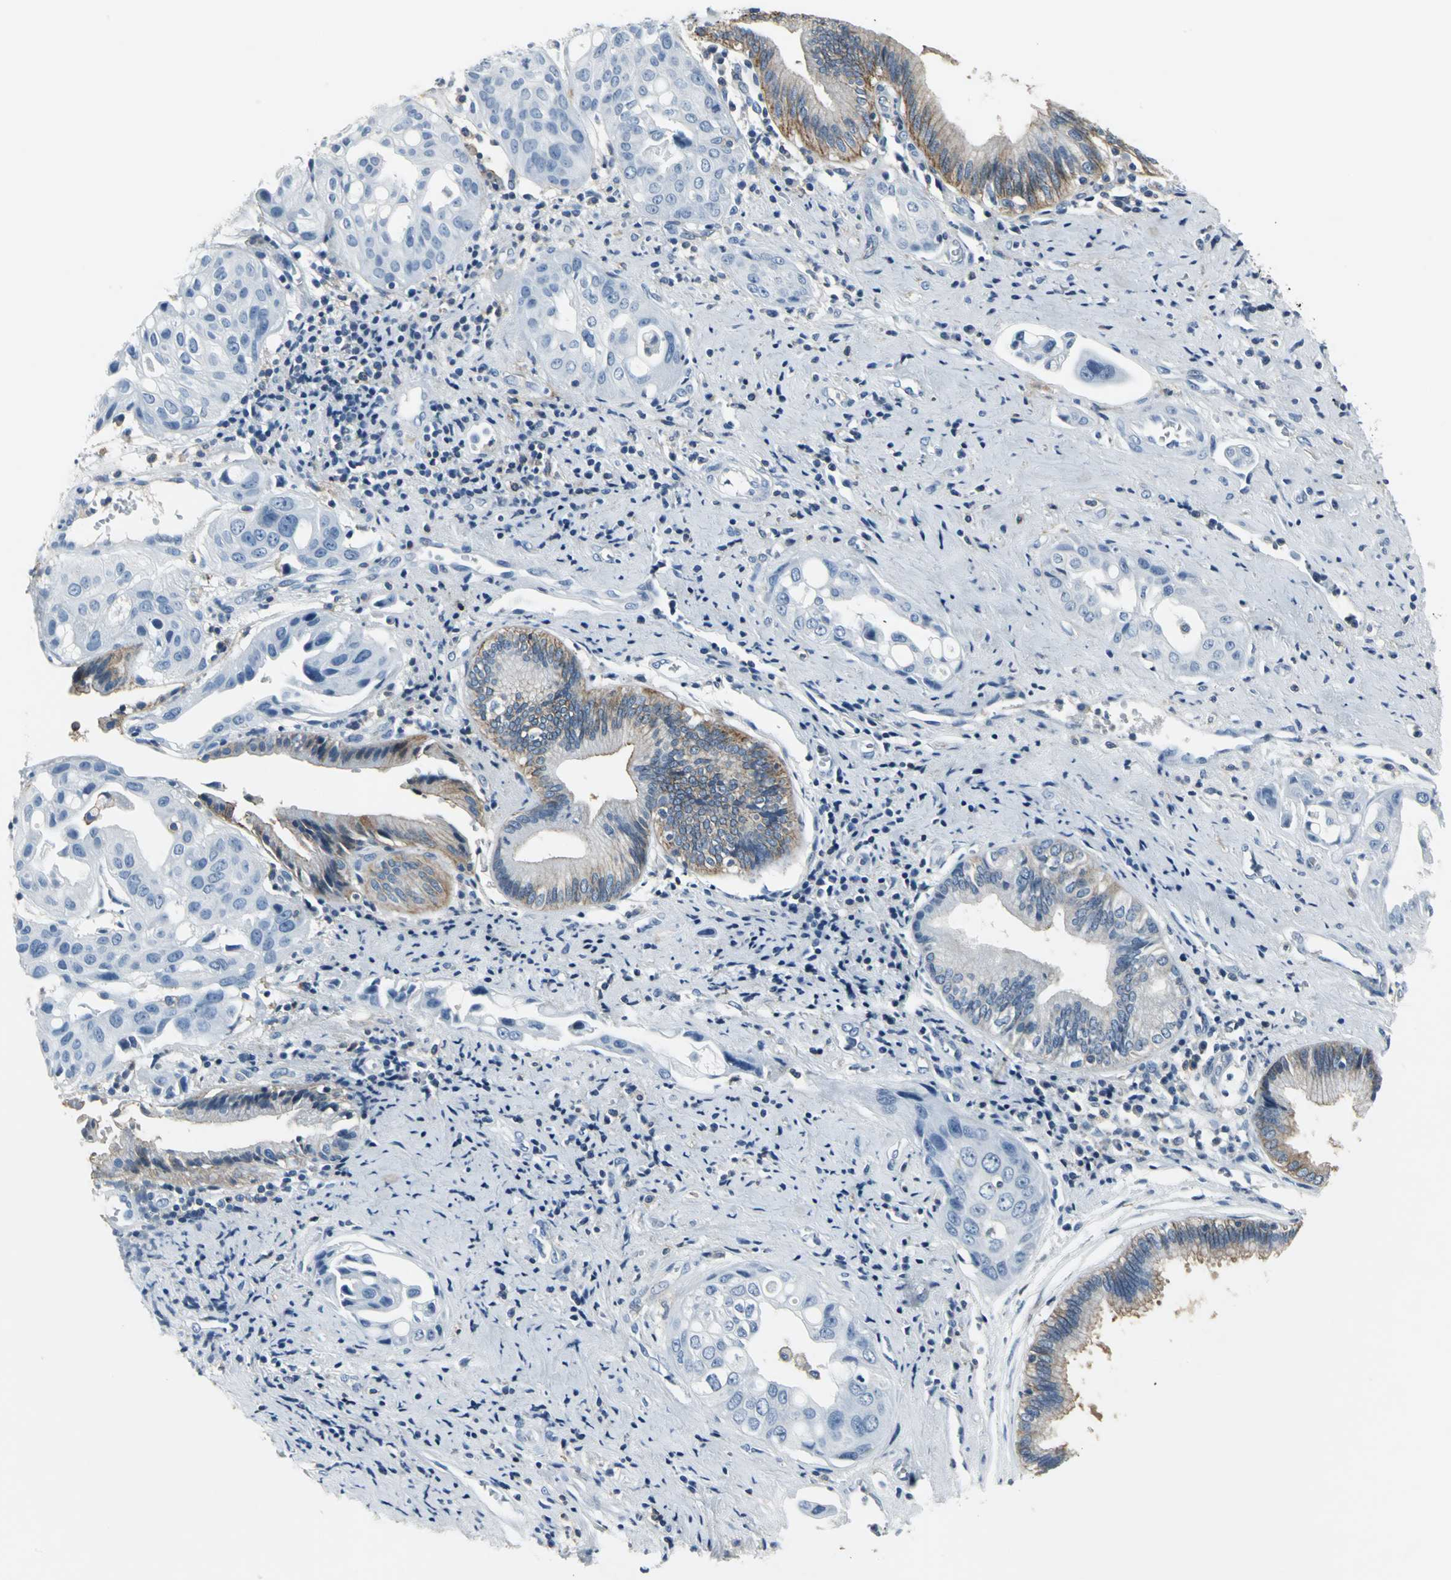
{"staining": {"intensity": "negative", "quantity": "none", "location": "none"}, "tissue": "pancreatic cancer", "cell_type": "Tumor cells", "image_type": "cancer", "snomed": [{"axis": "morphology", "description": "Adenocarcinoma, NOS"}, {"axis": "topography", "description": "Pancreas"}], "caption": "High power microscopy micrograph of an IHC image of adenocarcinoma (pancreatic), revealing no significant positivity in tumor cells.", "gene": "IQGAP2", "patient": {"sex": "female", "age": 60}}